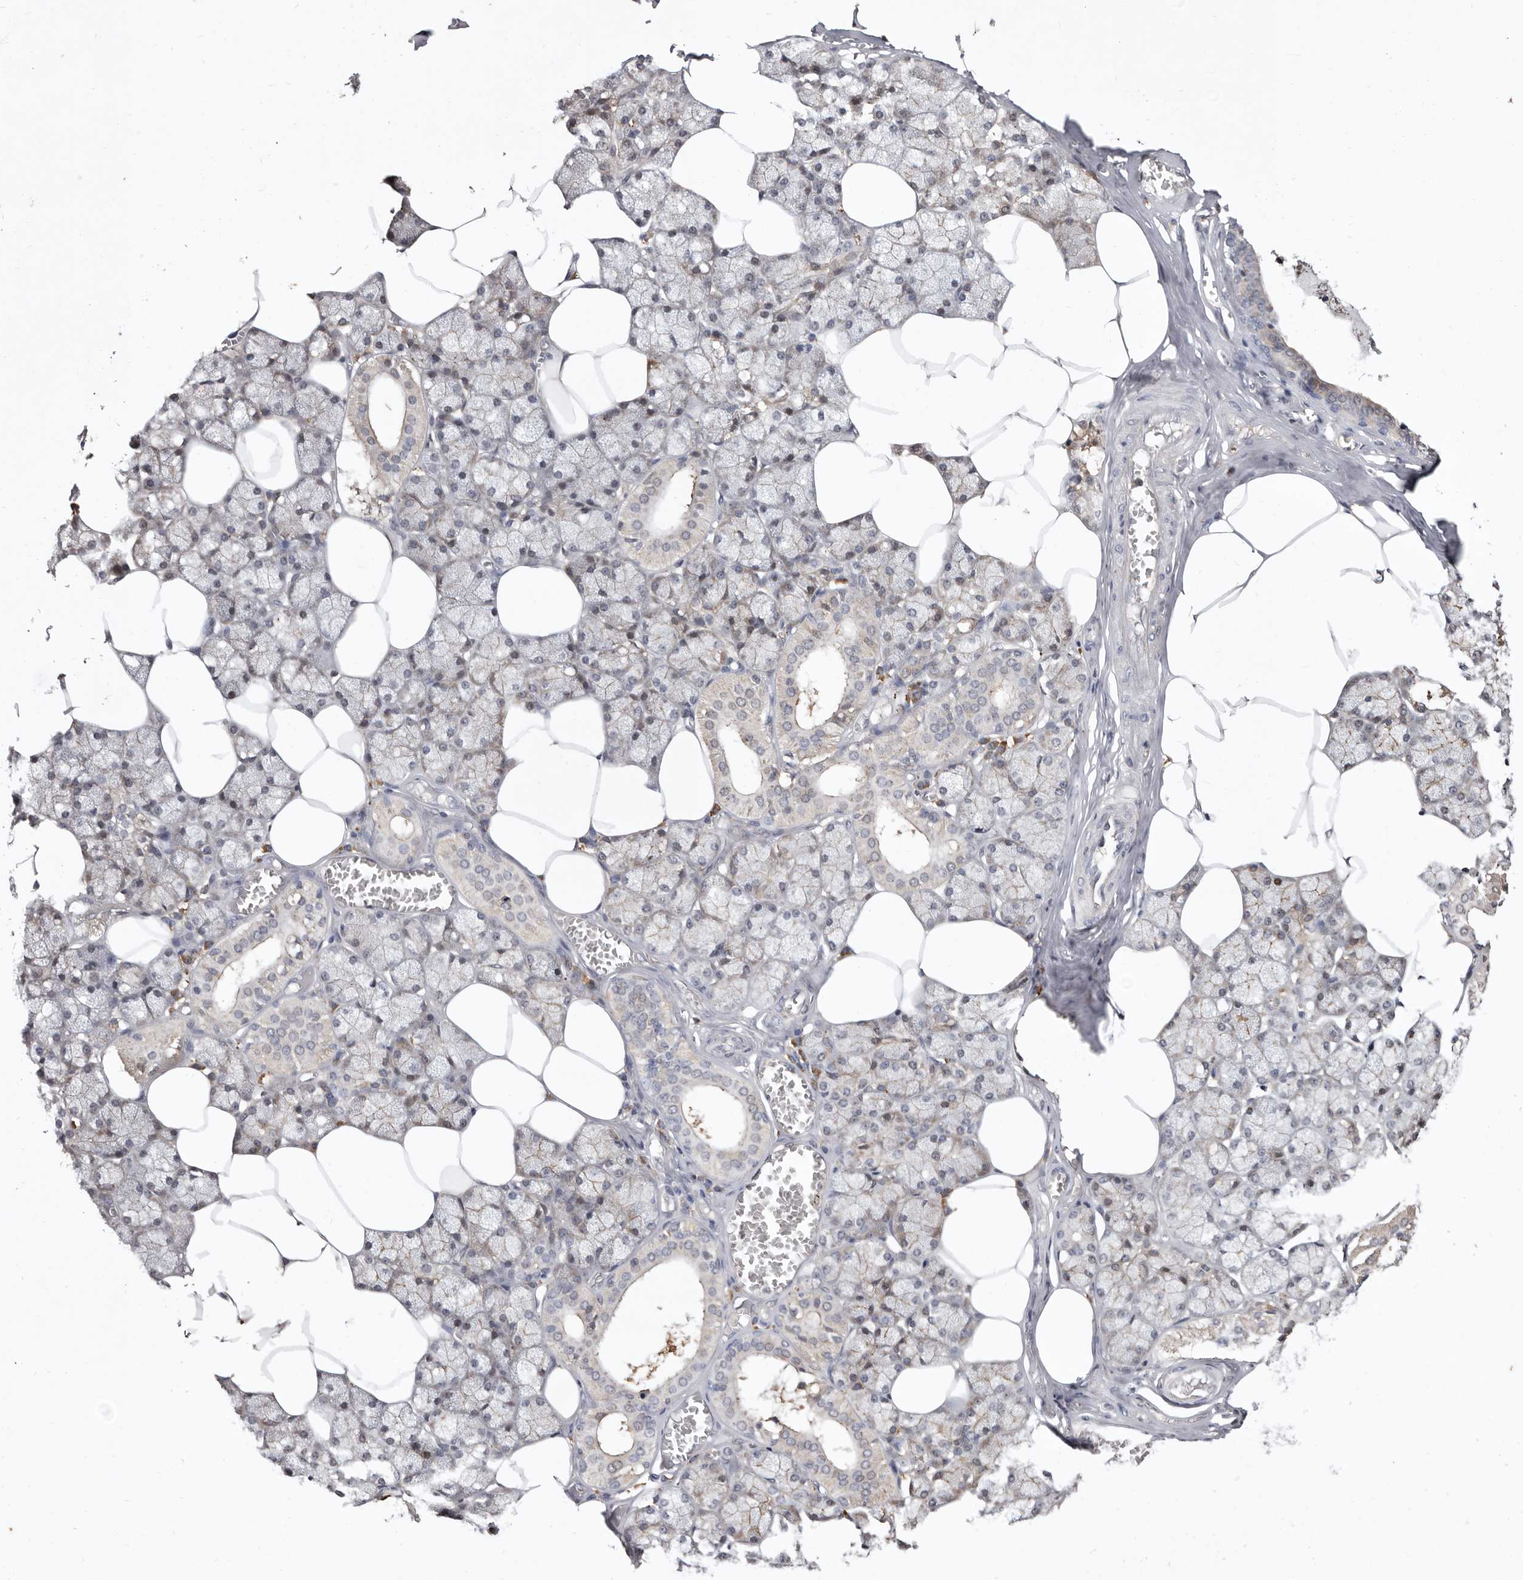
{"staining": {"intensity": "weak", "quantity": "<25%", "location": "cytoplasmic/membranous"}, "tissue": "salivary gland", "cell_type": "Glandular cells", "image_type": "normal", "snomed": [{"axis": "morphology", "description": "Normal tissue, NOS"}, {"axis": "topography", "description": "Salivary gland"}], "caption": "DAB immunohistochemical staining of unremarkable salivary gland displays no significant expression in glandular cells.", "gene": "RRM2B", "patient": {"sex": "male", "age": 62}}